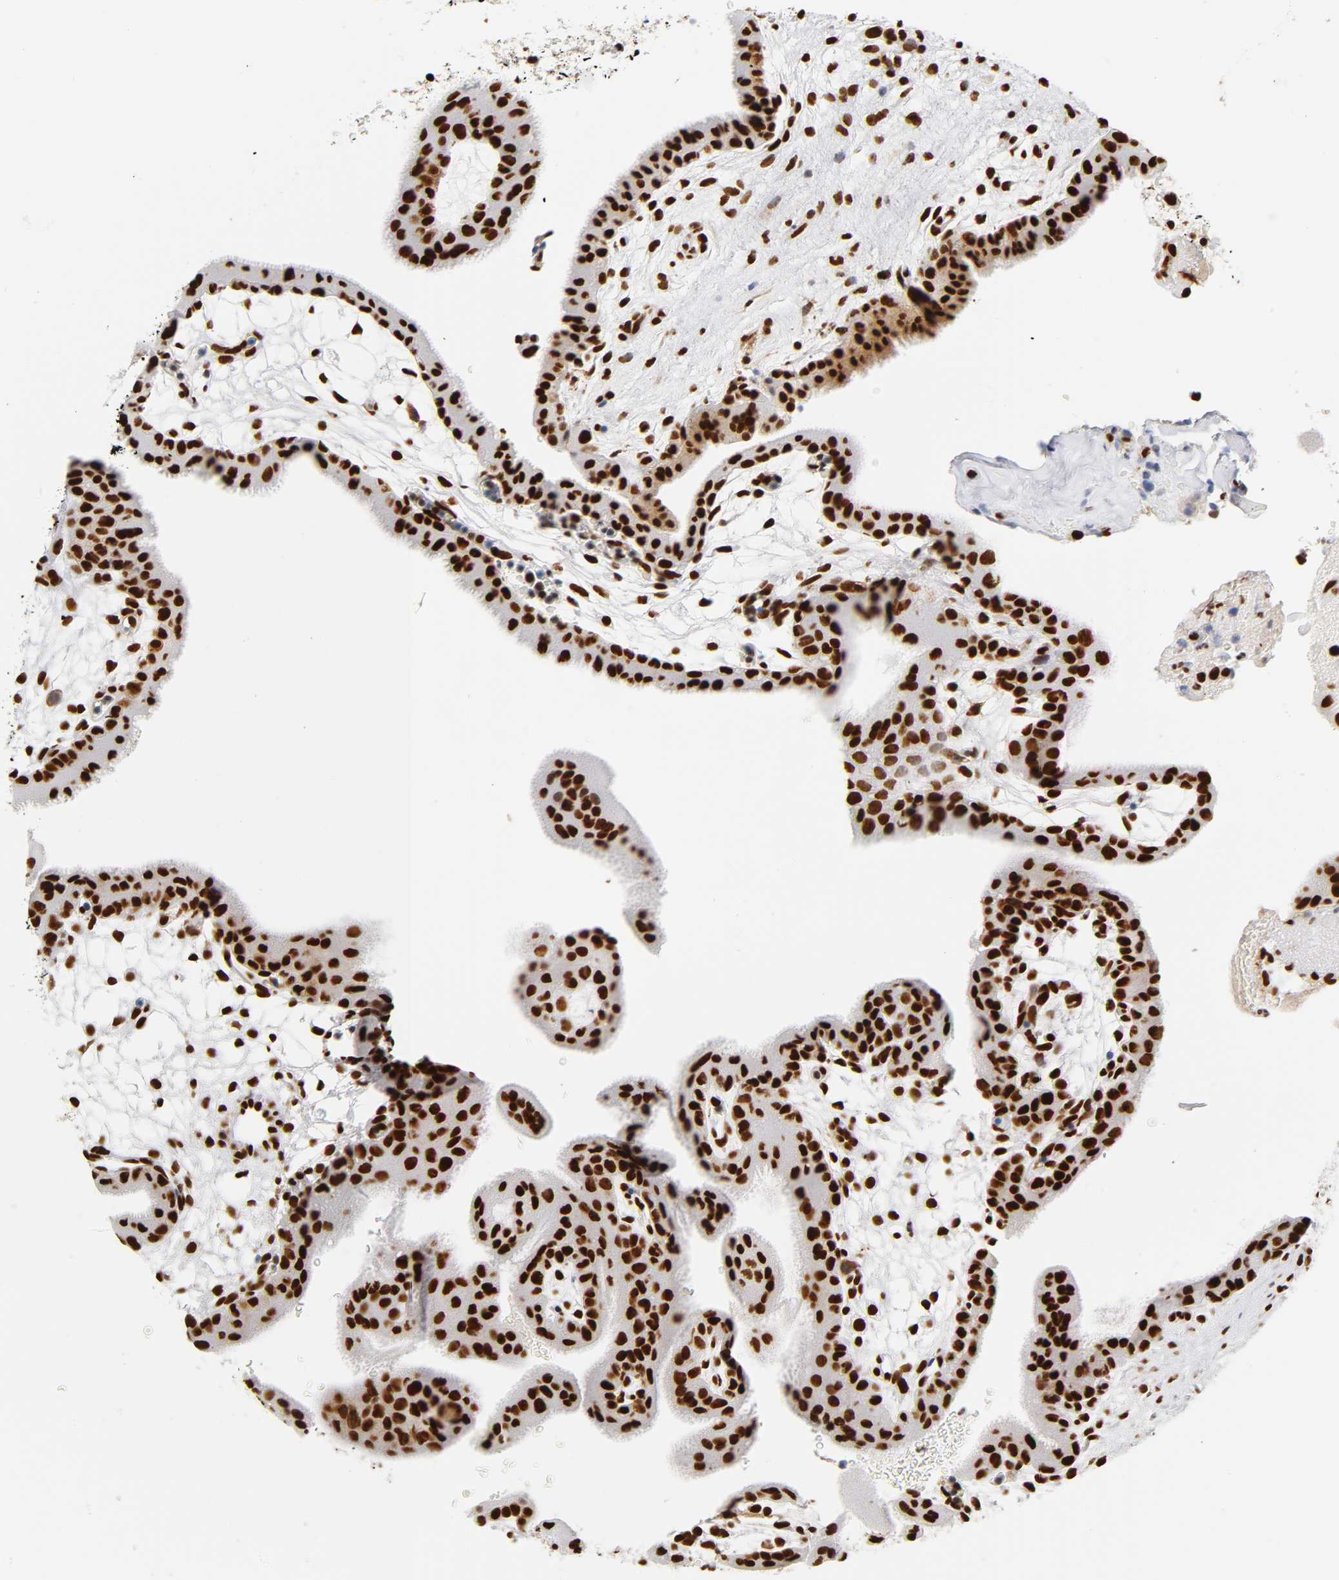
{"staining": {"intensity": "strong", "quantity": ">75%", "location": "nuclear"}, "tissue": "placenta", "cell_type": "Trophoblastic cells", "image_type": "normal", "snomed": [{"axis": "morphology", "description": "Normal tissue, NOS"}, {"axis": "topography", "description": "Placenta"}], "caption": "Trophoblastic cells exhibit high levels of strong nuclear positivity in approximately >75% of cells in benign human placenta.", "gene": "XRCC6", "patient": {"sex": "female", "age": 19}}